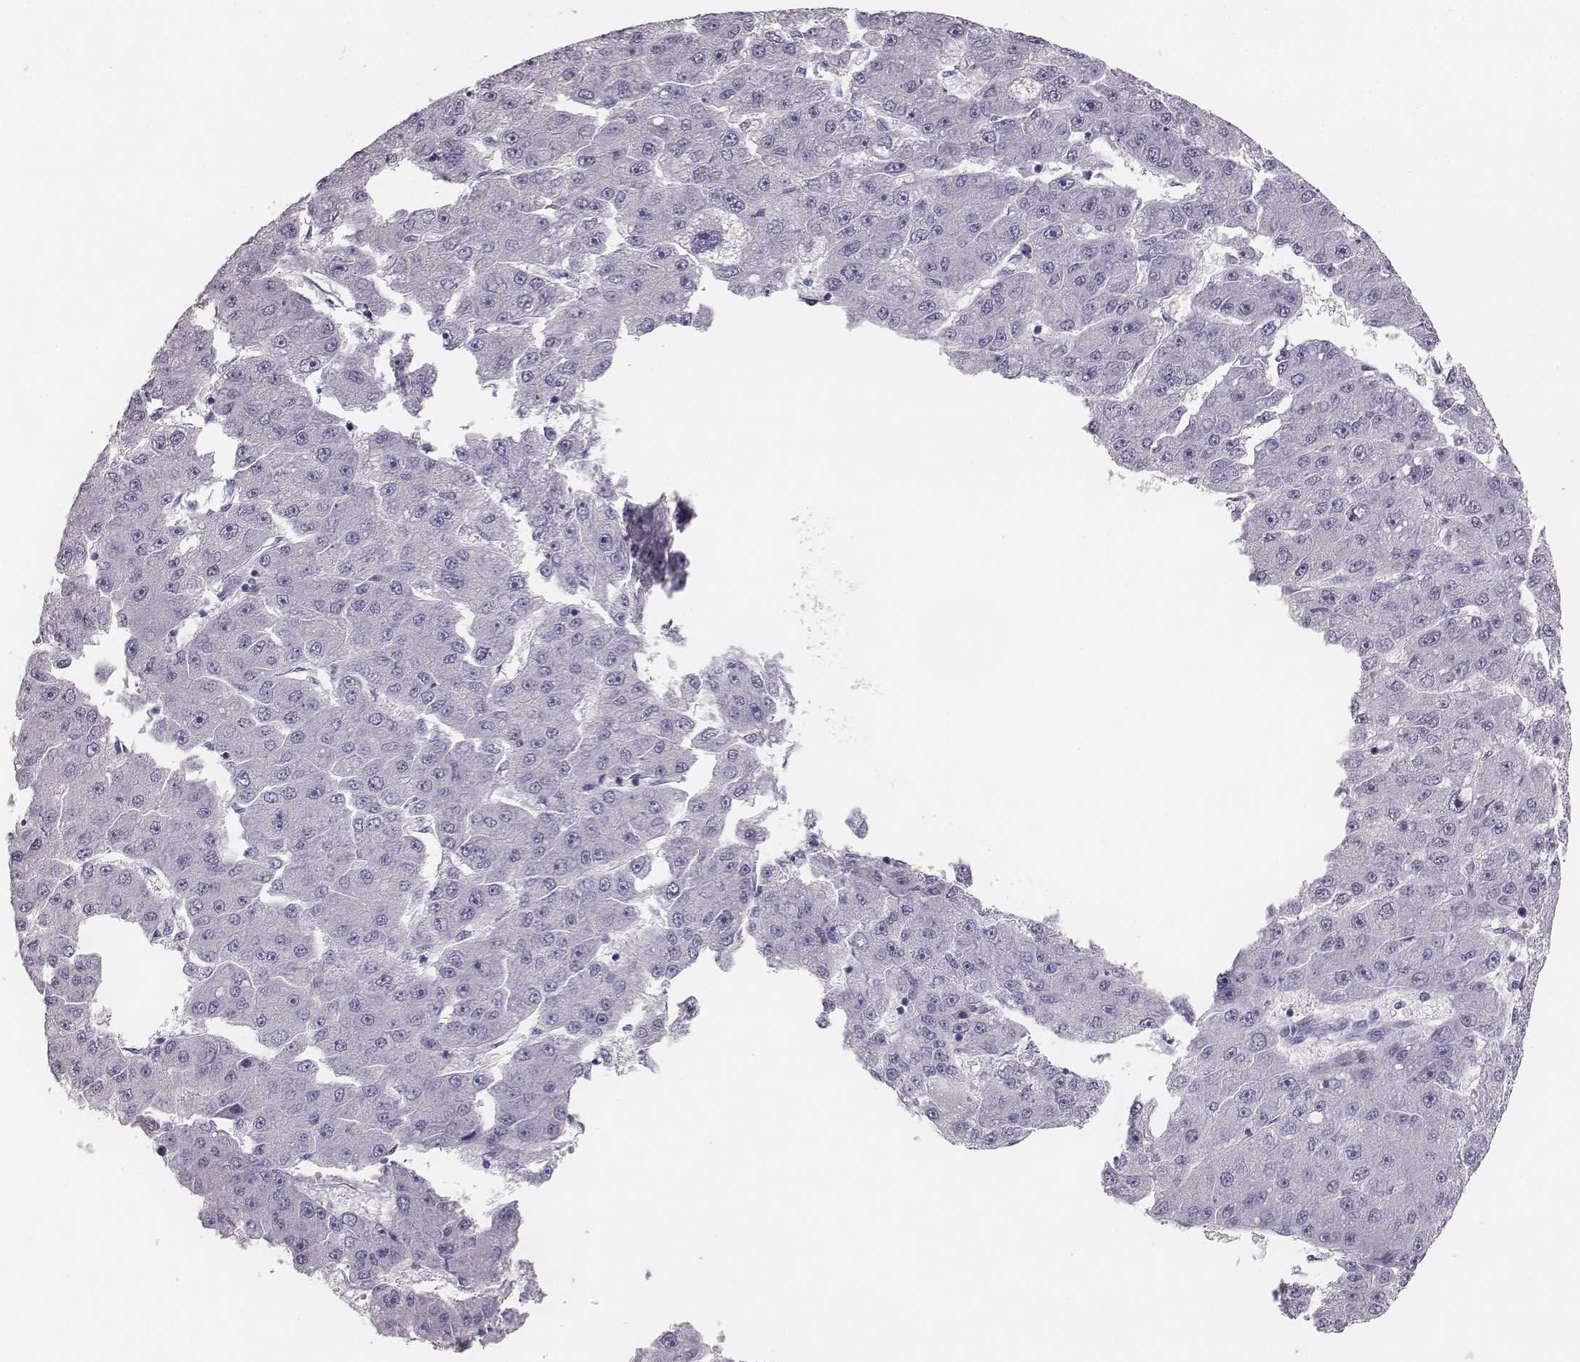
{"staining": {"intensity": "negative", "quantity": "none", "location": "none"}, "tissue": "liver cancer", "cell_type": "Tumor cells", "image_type": "cancer", "snomed": [{"axis": "morphology", "description": "Carcinoma, Hepatocellular, NOS"}, {"axis": "topography", "description": "Liver"}], "caption": "High magnification brightfield microscopy of liver cancer stained with DAB (3,3'-diaminobenzidine) (brown) and counterstained with hematoxylin (blue): tumor cells show no significant staining.", "gene": "NPTXR", "patient": {"sex": "male", "age": 67}}